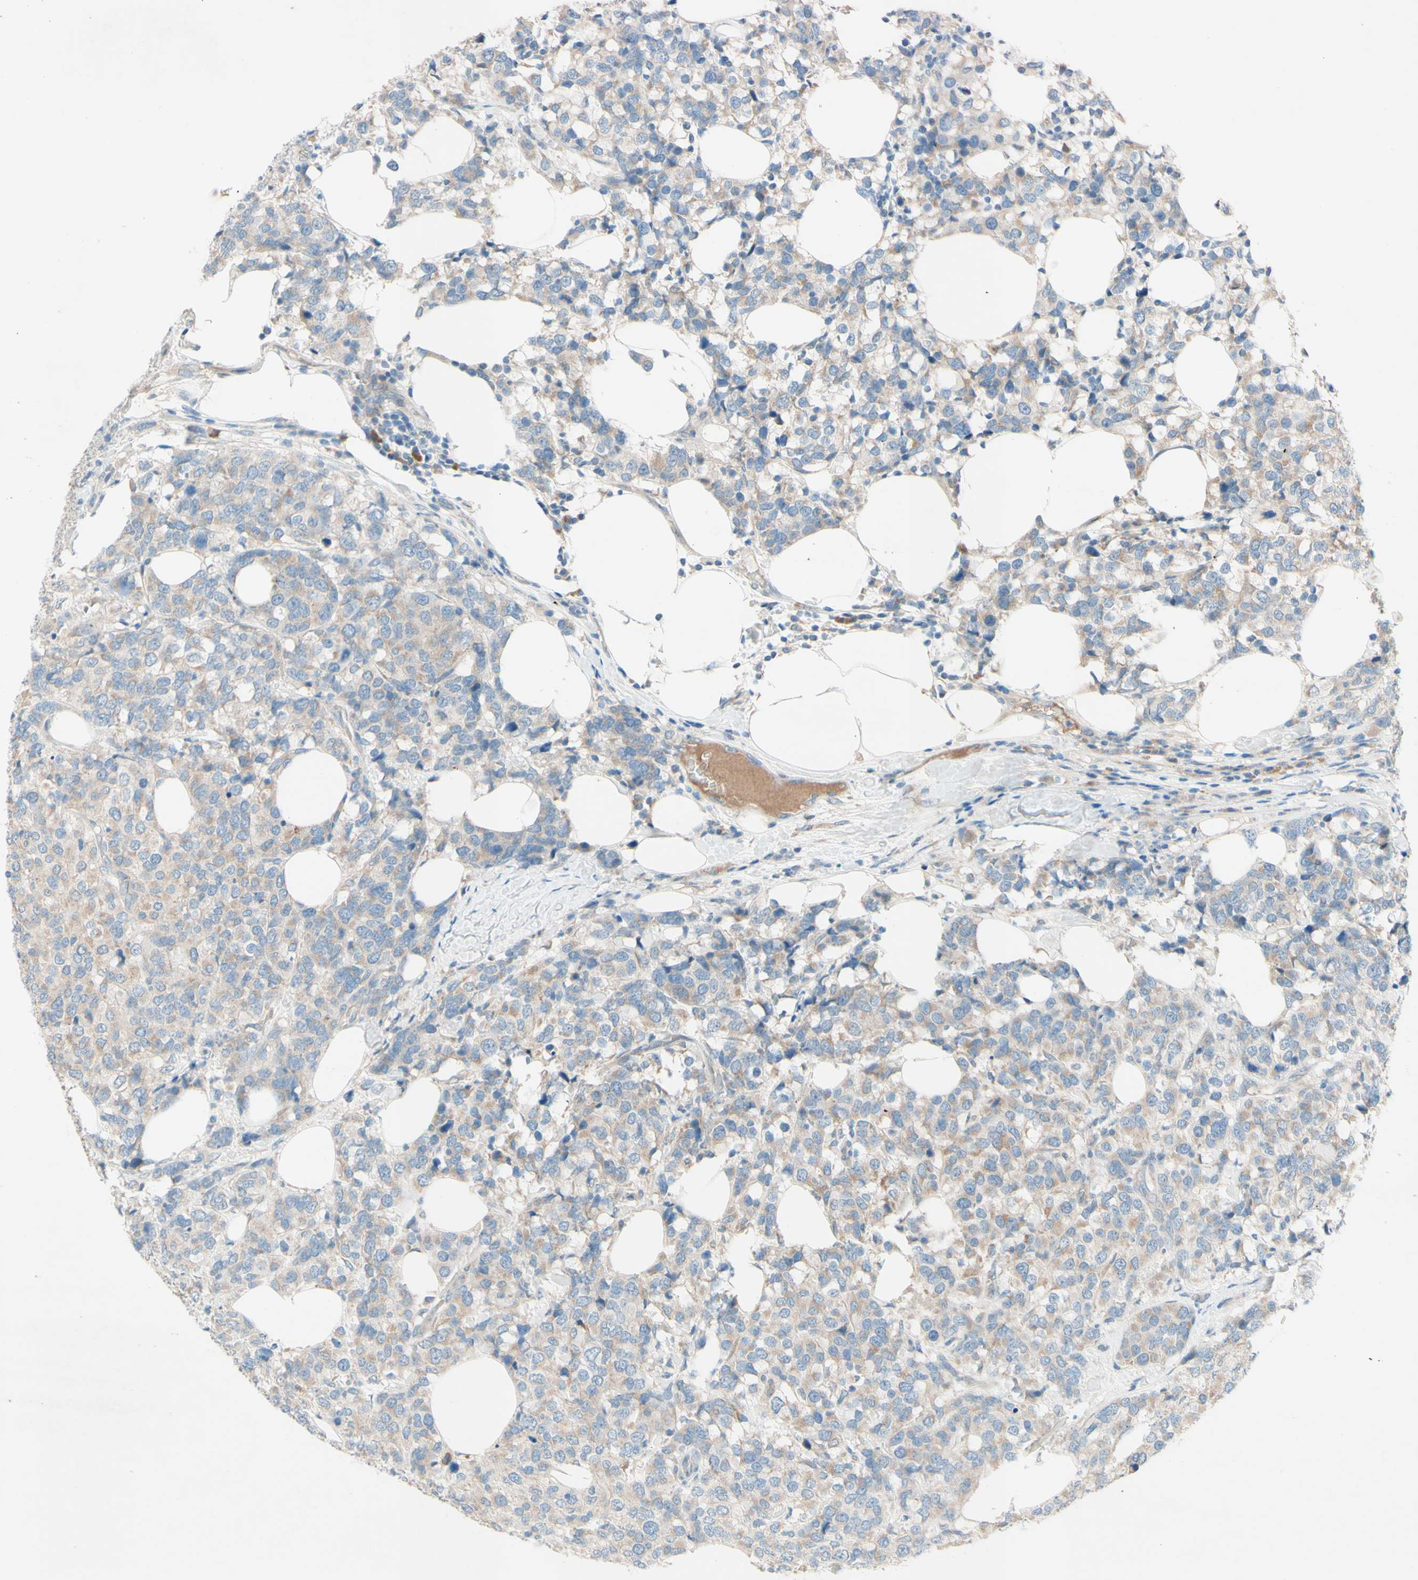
{"staining": {"intensity": "weak", "quantity": "25%-75%", "location": "cytoplasmic/membranous"}, "tissue": "breast cancer", "cell_type": "Tumor cells", "image_type": "cancer", "snomed": [{"axis": "morphology", "description": "Lobular carcinoma"}, {"axis": "topography", "description": "Breast"}], "caption": "Immunohistochemical staining of human breast cancer demonstrates low levels of weak cytoplasmic/membranous staining in approximately 25%-75% of tumor cells. (IHC, brightfield microscopy, high magnification).", "gene": "IL2", "patient": {"sex": "female", "age": 59}}